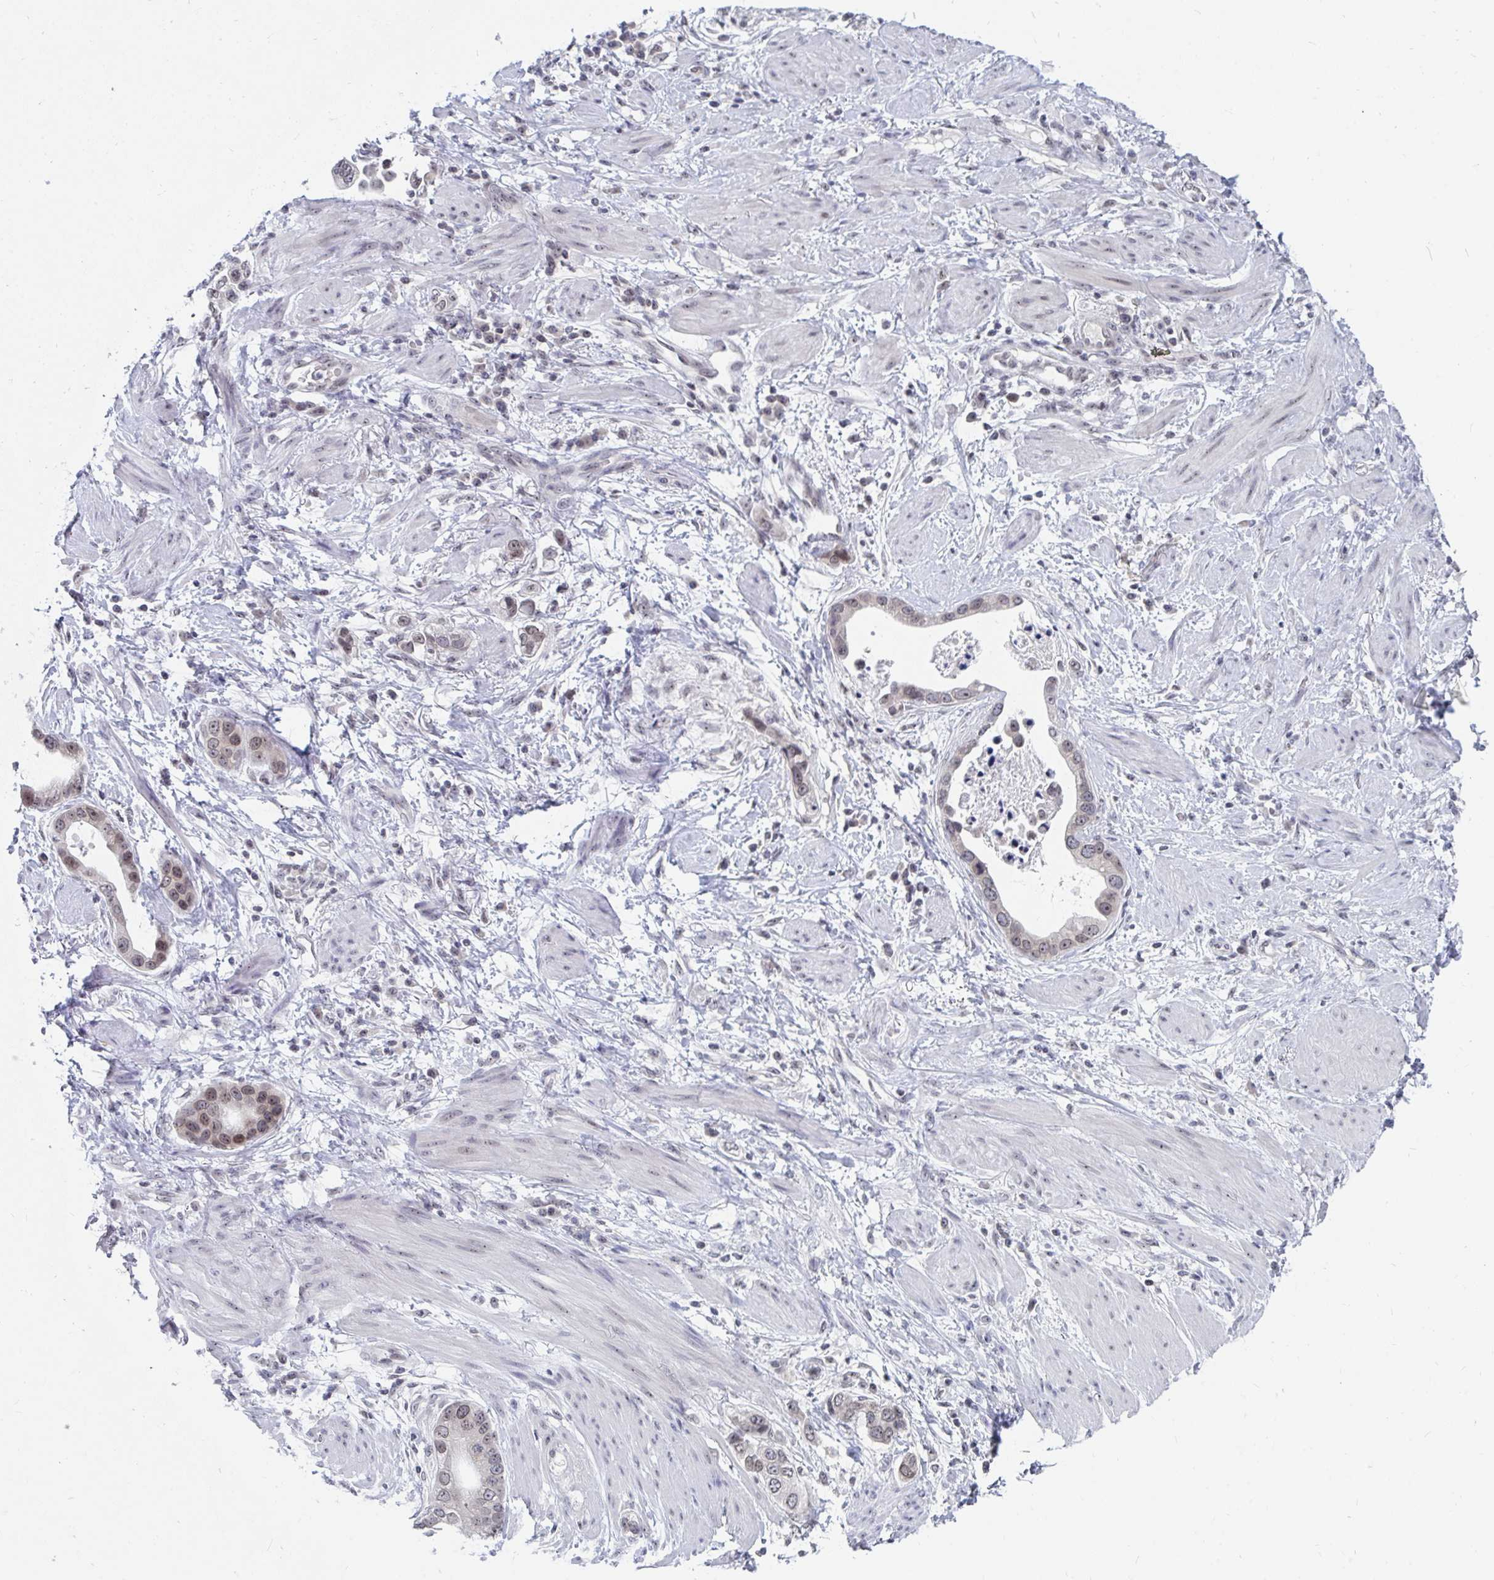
{"staining": {"intensity": "weak", "quantity": "<25%", "location": "nuclear"}, "tissue": "stomach cancer", "cell_type": "Tumor cells", "image_type": "cancer", "snomed": [{"axis": "morphology", "description": "Adenocarcinoma, NOS"}, {"axis": "topography", "description": "Stomach, lower"}], "caption": "A micrograph of human adenocarcinoma (stomach) is negative for staining in tumor cells.", "gene": "TRIP12", "patient": {"sex": "female", "age": 93}}